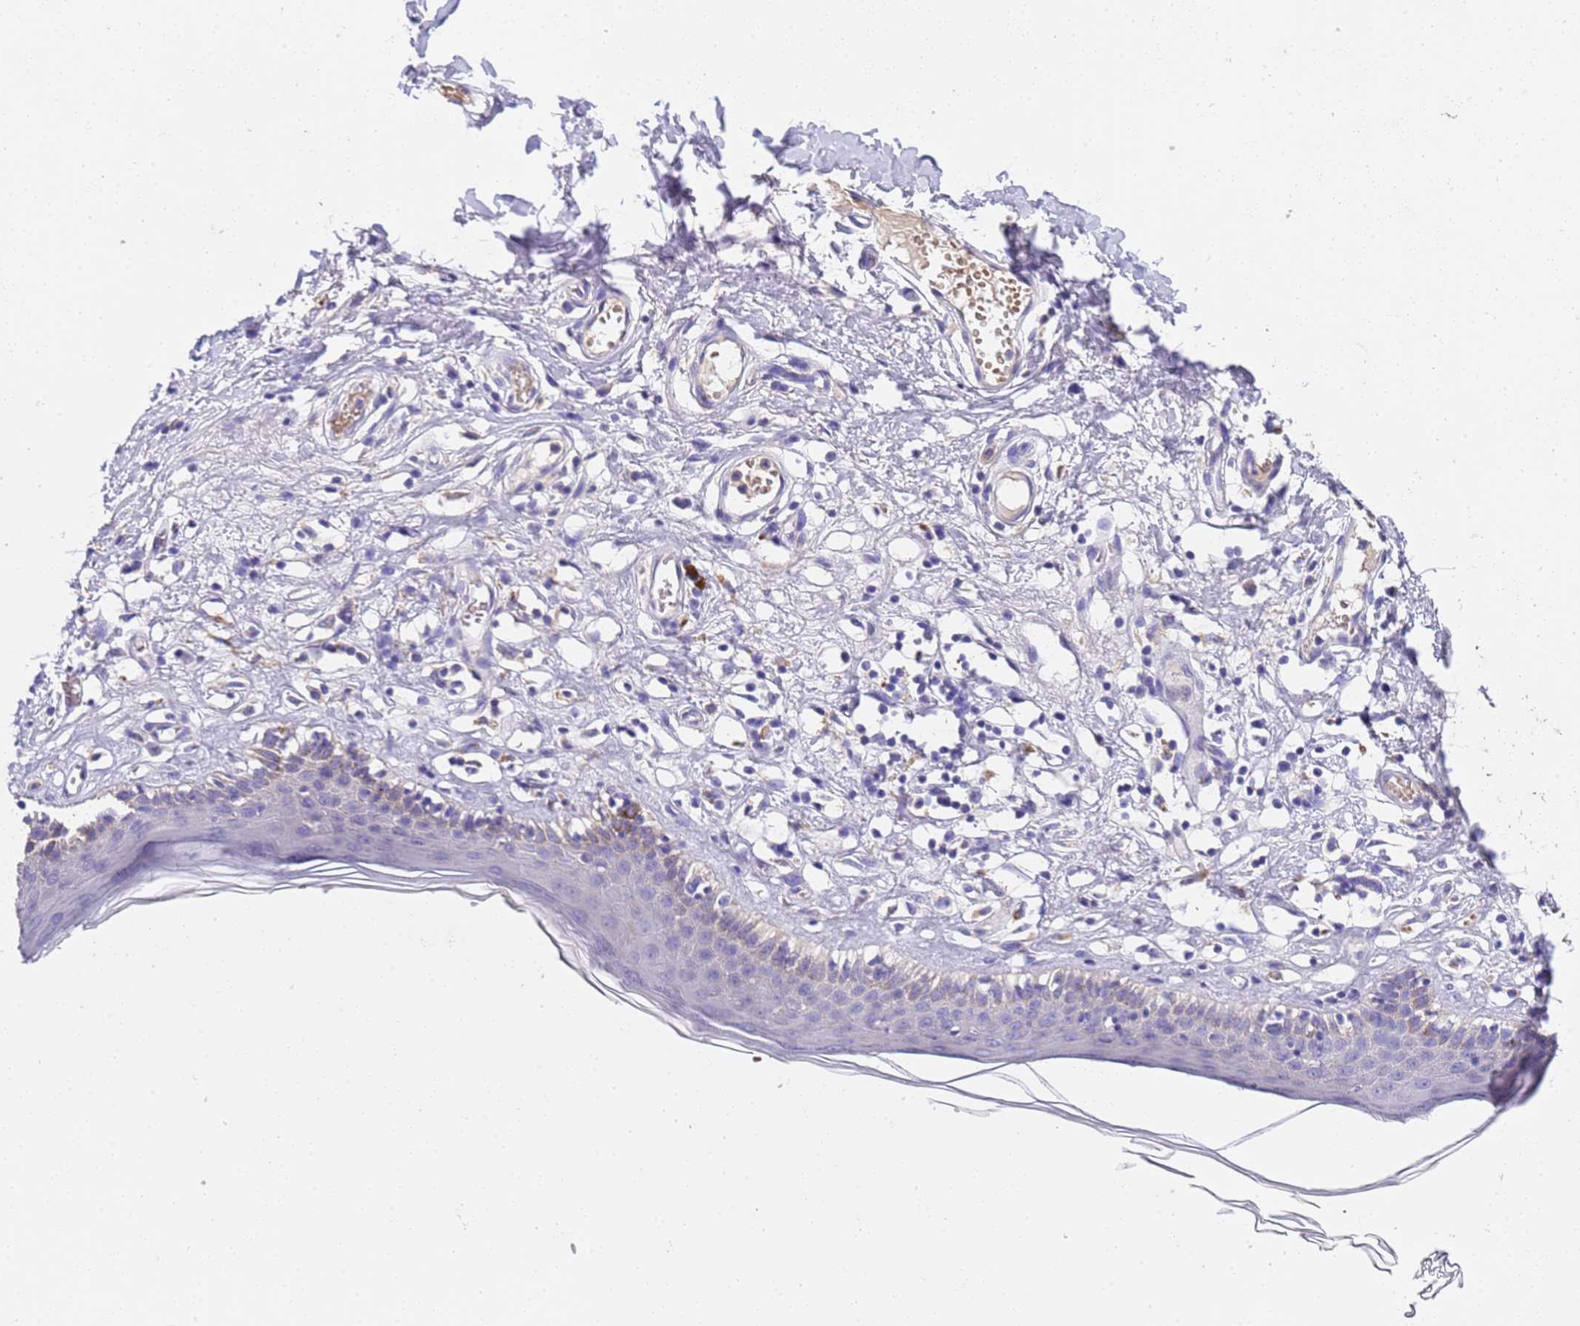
{"staining": {"intensity": "negative", "quantity": "none", "location": "none"}, "tissue": "skin", "cell_type": "Epidermal cells", "image_type": "normal", "snomed": [{"axis": "morphology", "description": "Normal tissue, NOS"}, {"axis": "topography", "description": "Adipose tissue"}, {"axis": "topography", "description": "Vascular tissue"}, {"axis": "topography", "description": "Vulva"}, {"axis": "topography", "description": "Peripheral nerve tissue"}], "caption": "This photomicrograph is of benign skin stained with immunohistochemistry to label a protein in brown with the nuclei are counter-stained blue. There is no expression in epidermal cells. (Brightfield microscopy of DAB immunohistochemistry at high magnification).", "gene": "SLC24A3", "patient": {"sex": "female", "age": 86}}